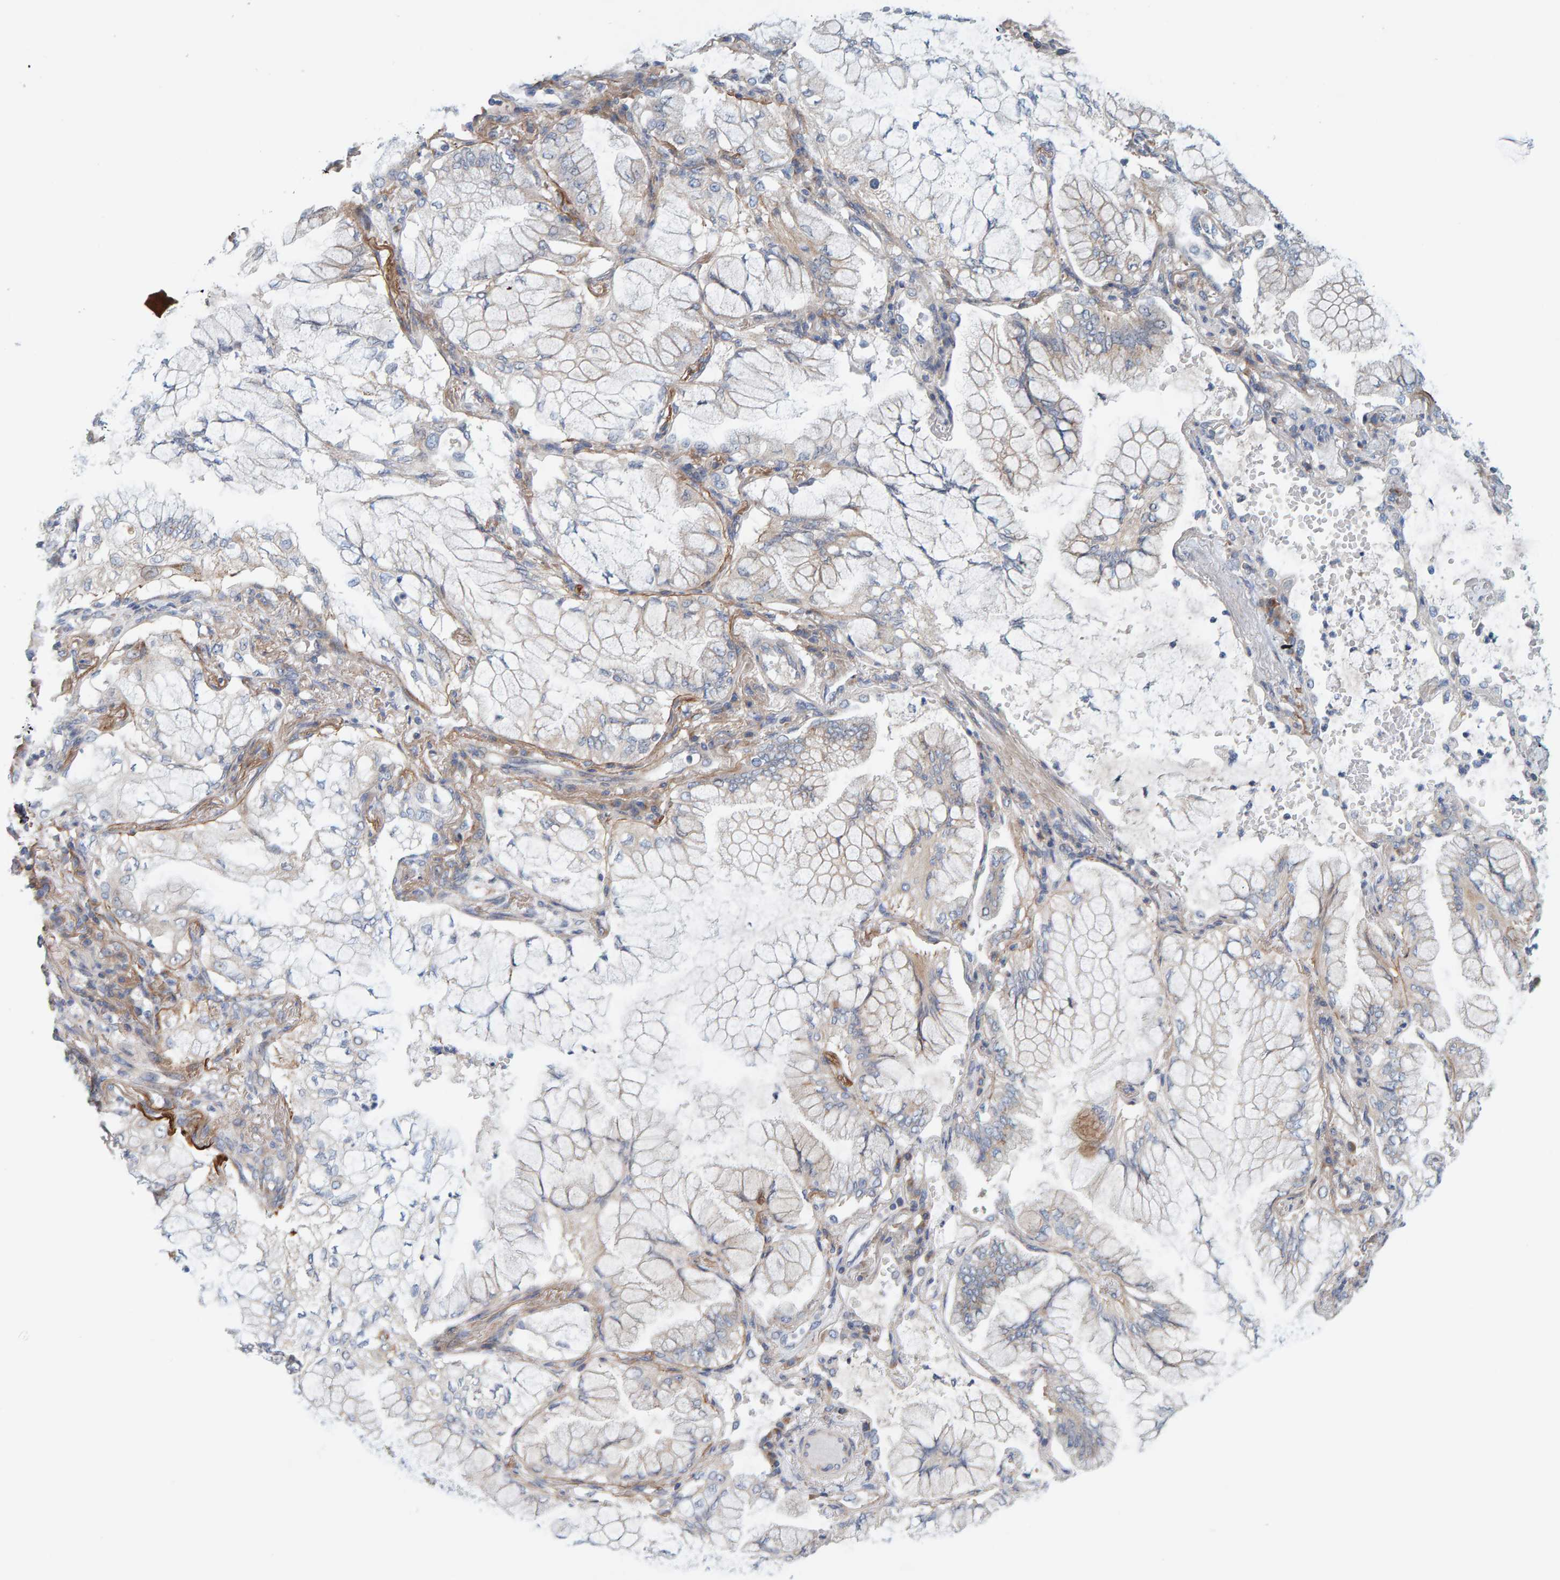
{"staining": {"intensity": "weak", "quantity": "<25%", "location": "cytoplasmic/membranous"}, "tissue": "lung cancer", "cell_type": "Tumor cells", "image_type": "cancer", "snomed": [{"axis": "morphology", "description": "Adenocarcinoma, NOS"}, {"axis": "topography", "description": "Lung"}], "caption": "A high-resolution image shows immunohistochemistry (IHC) staining of lung adenocarcinoma, which reveals no significant expression in tumor cells.", "gene": "CCM2", "patient": {"sex": "female", "age": 70}}